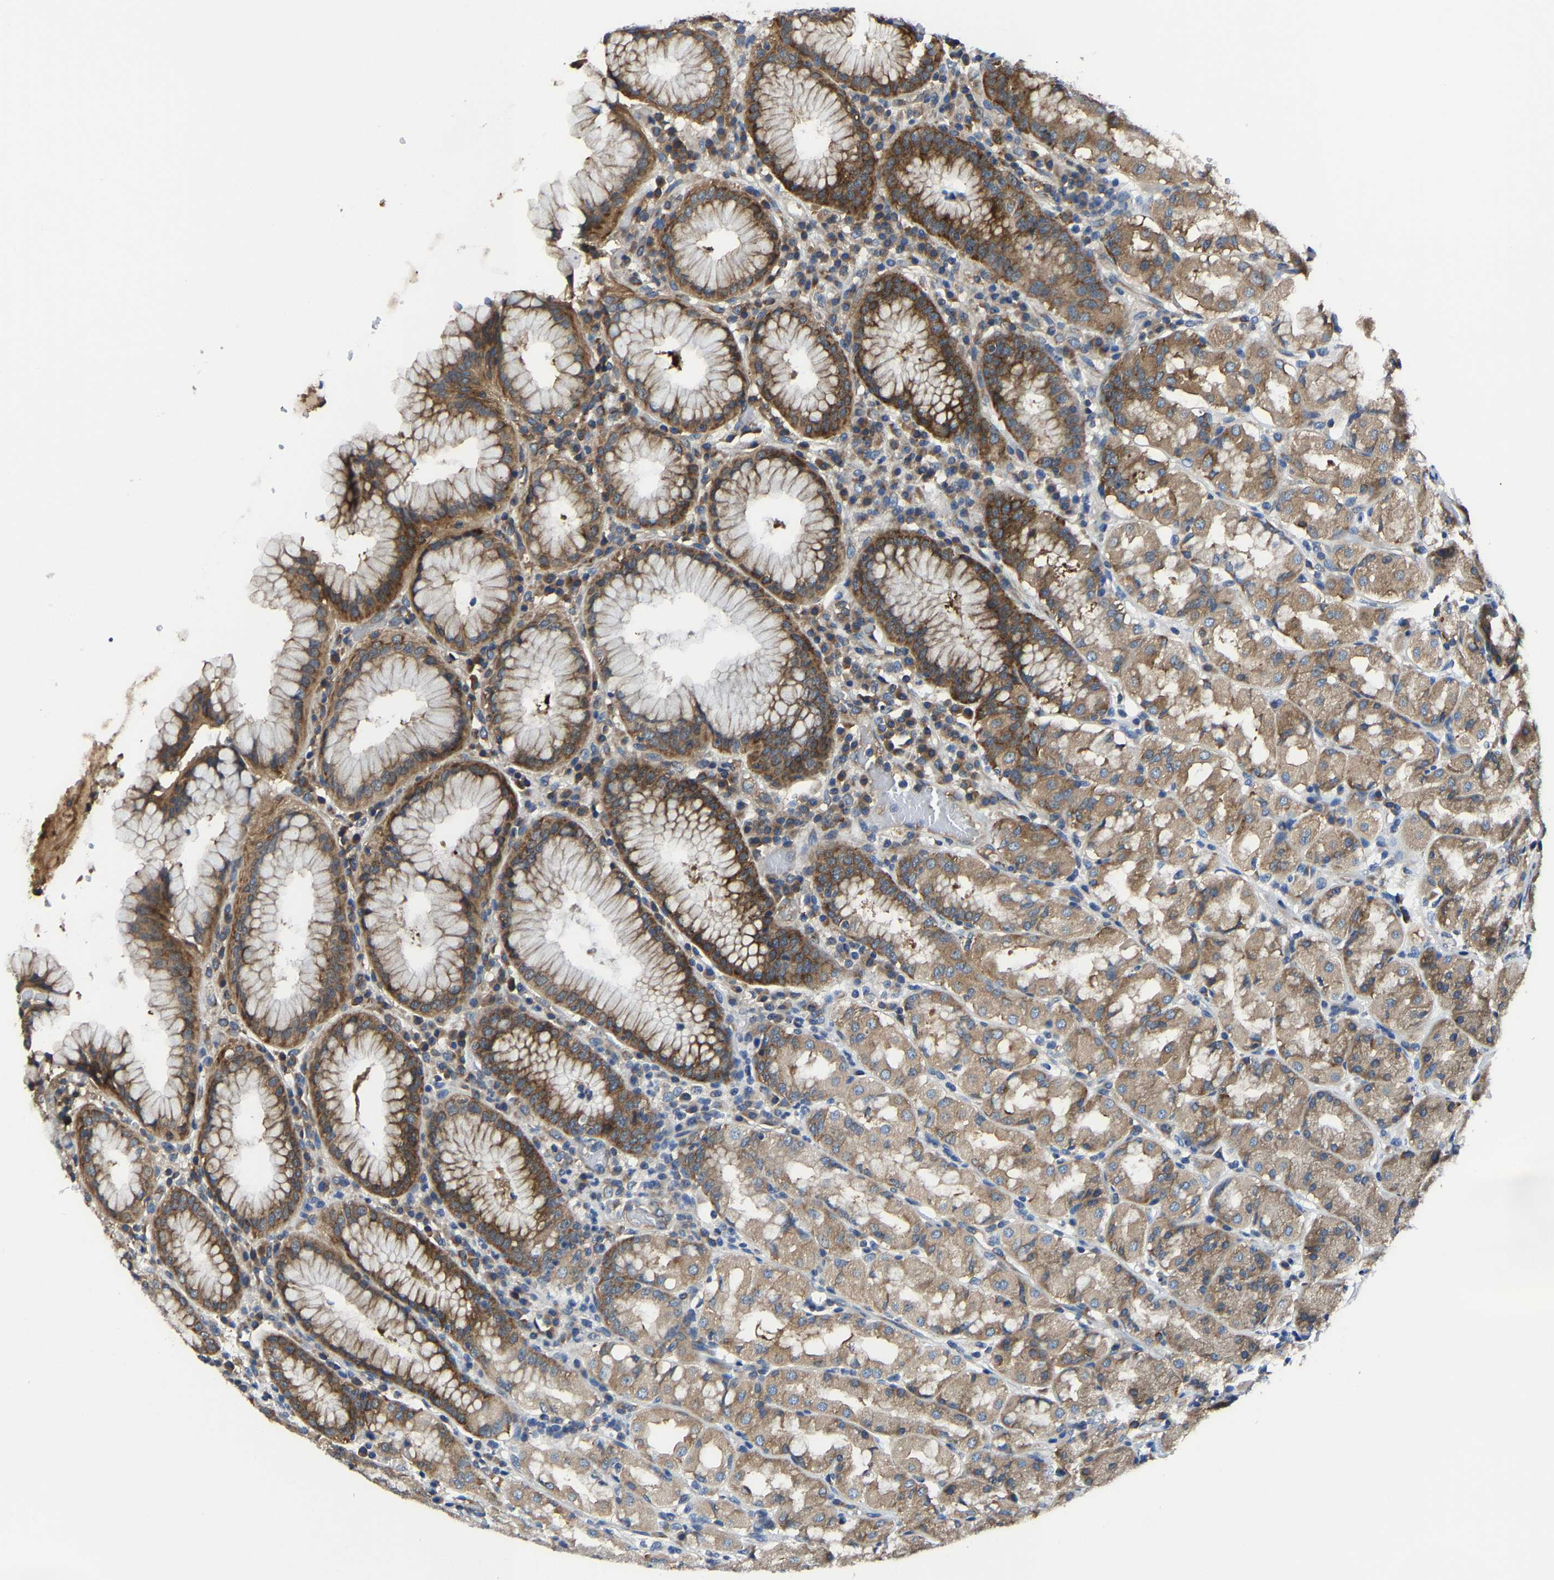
{"staining": {"intensity": "moderate", "quantity": "25%-75%", "location": "cytoplasmic/membranous"}, "tissue": "stomach", "cell_type": "Glandular cells", "image_type": "normal", "snomed": [{"axis": "morphology", "description": "Normal tissue, NOS"}, {"axis": "topography", "description": "Stomach"}, {"axis": "topography", "description": "Stomach, lower"}], "caption": "Immunohistochemistry (DAB) staining of unremarkable stomach reveals moderate cytoplasmic/membranous protein staining in about 25%-75% of glandular cells. Using DAB (brown) and hematoxylin (blue) stains, captured at high magnification using brightfield microscopy.", "gene": "G3BP2", "patient": {"sex": "female", "age": 56}}